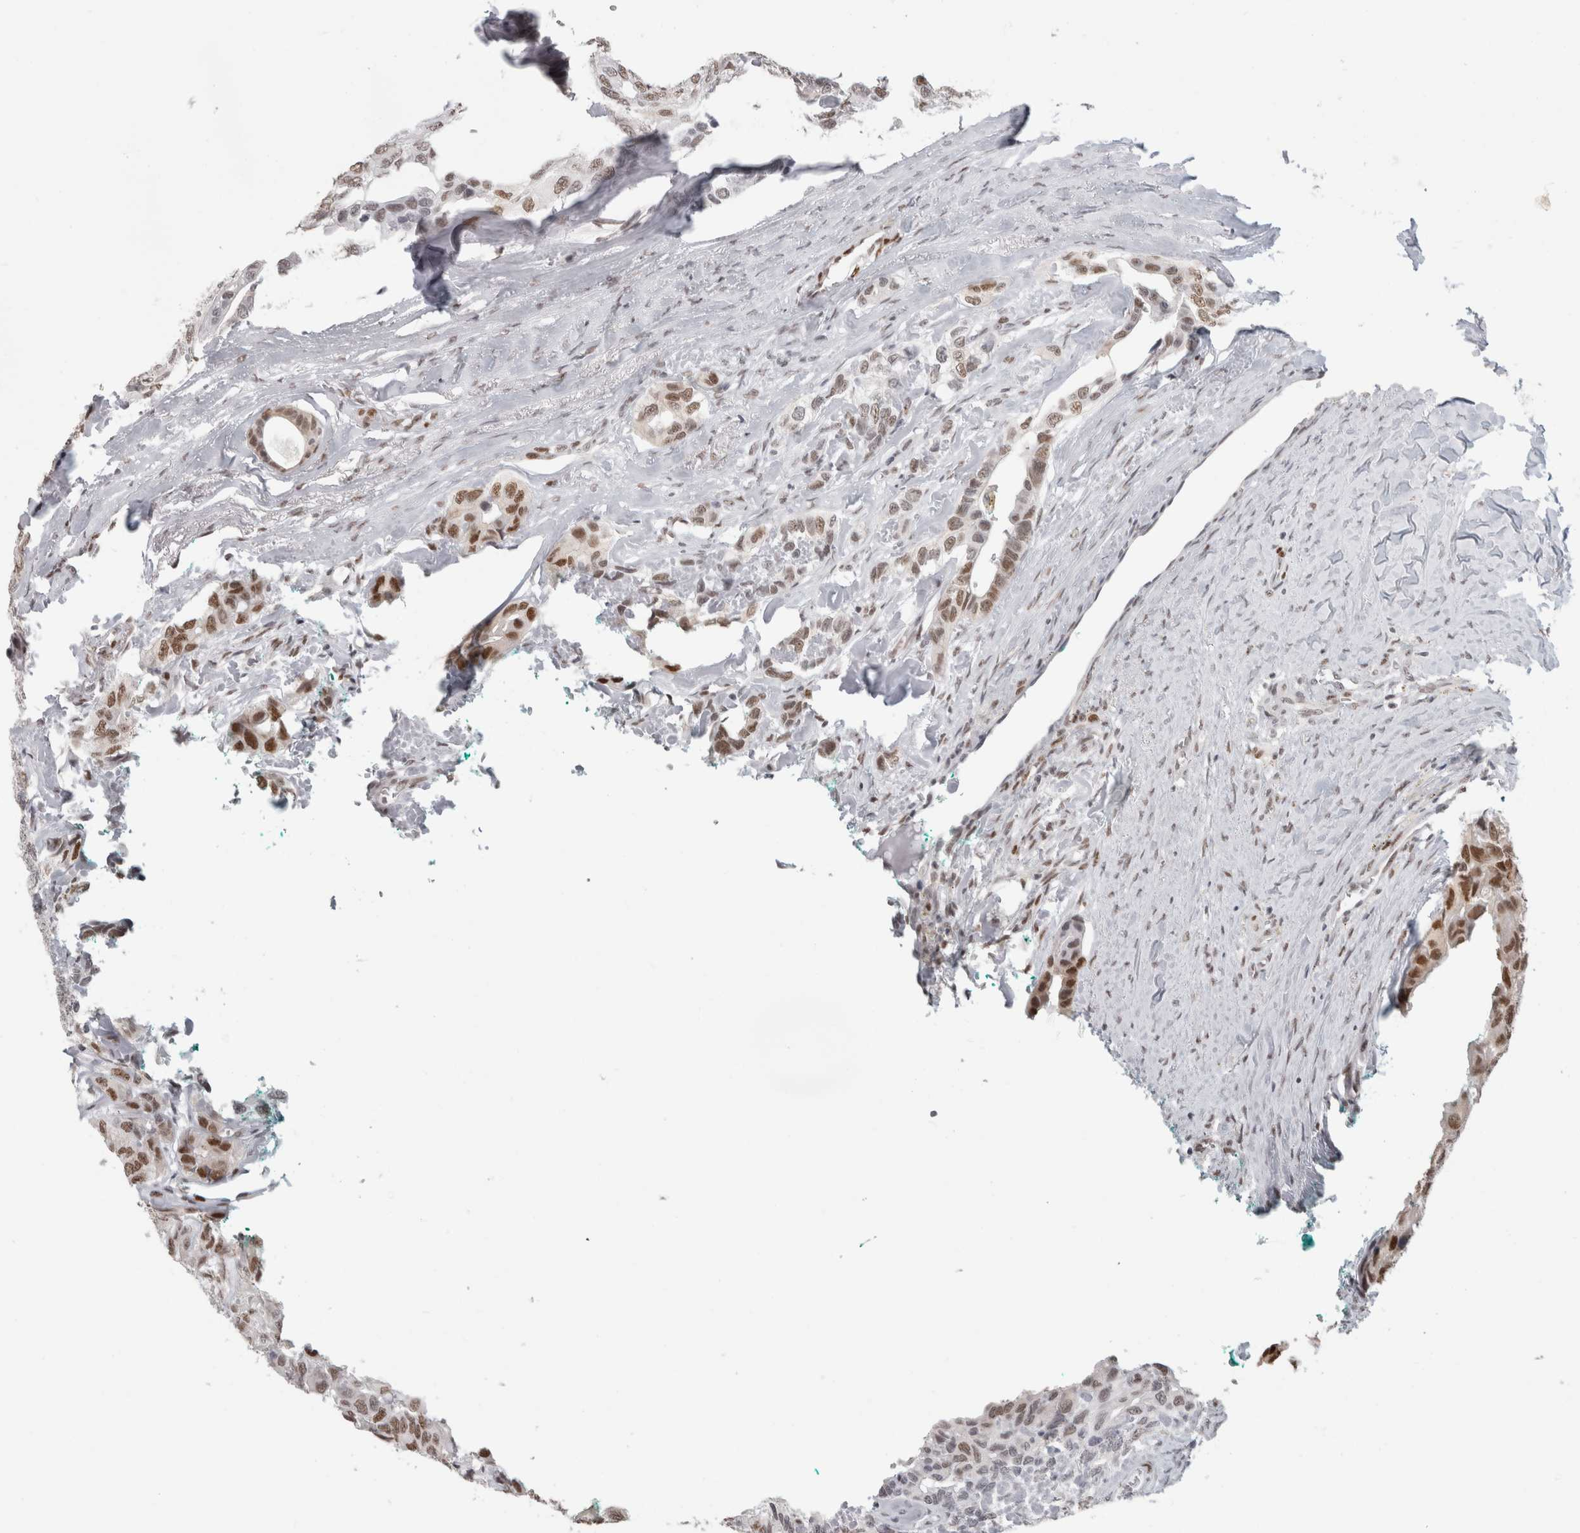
{"staining": {"intensity": "moderate", "quantity": ">75%", "location": "nuclear"}, "tissue": "head and neck cancer", "cell_type": "Tumor cells", "image_type": "cancer", "snomed": [{"axis": "morphology", "description": "Adenocarcinoma, NOS"}, {"axis": "topography", "description": "Salivary gland, NOS"}, {"axis": "topography", "description": "Head-Neck"}], "caption": "Immunohistochemical staining of adenocarcinoma (head and neck) shows medium levels of moderate nuclear protein expression in about >75% of tumor cells.", "gene": "SMARCC1", "patient": {"sex": "female", "age": 76}}